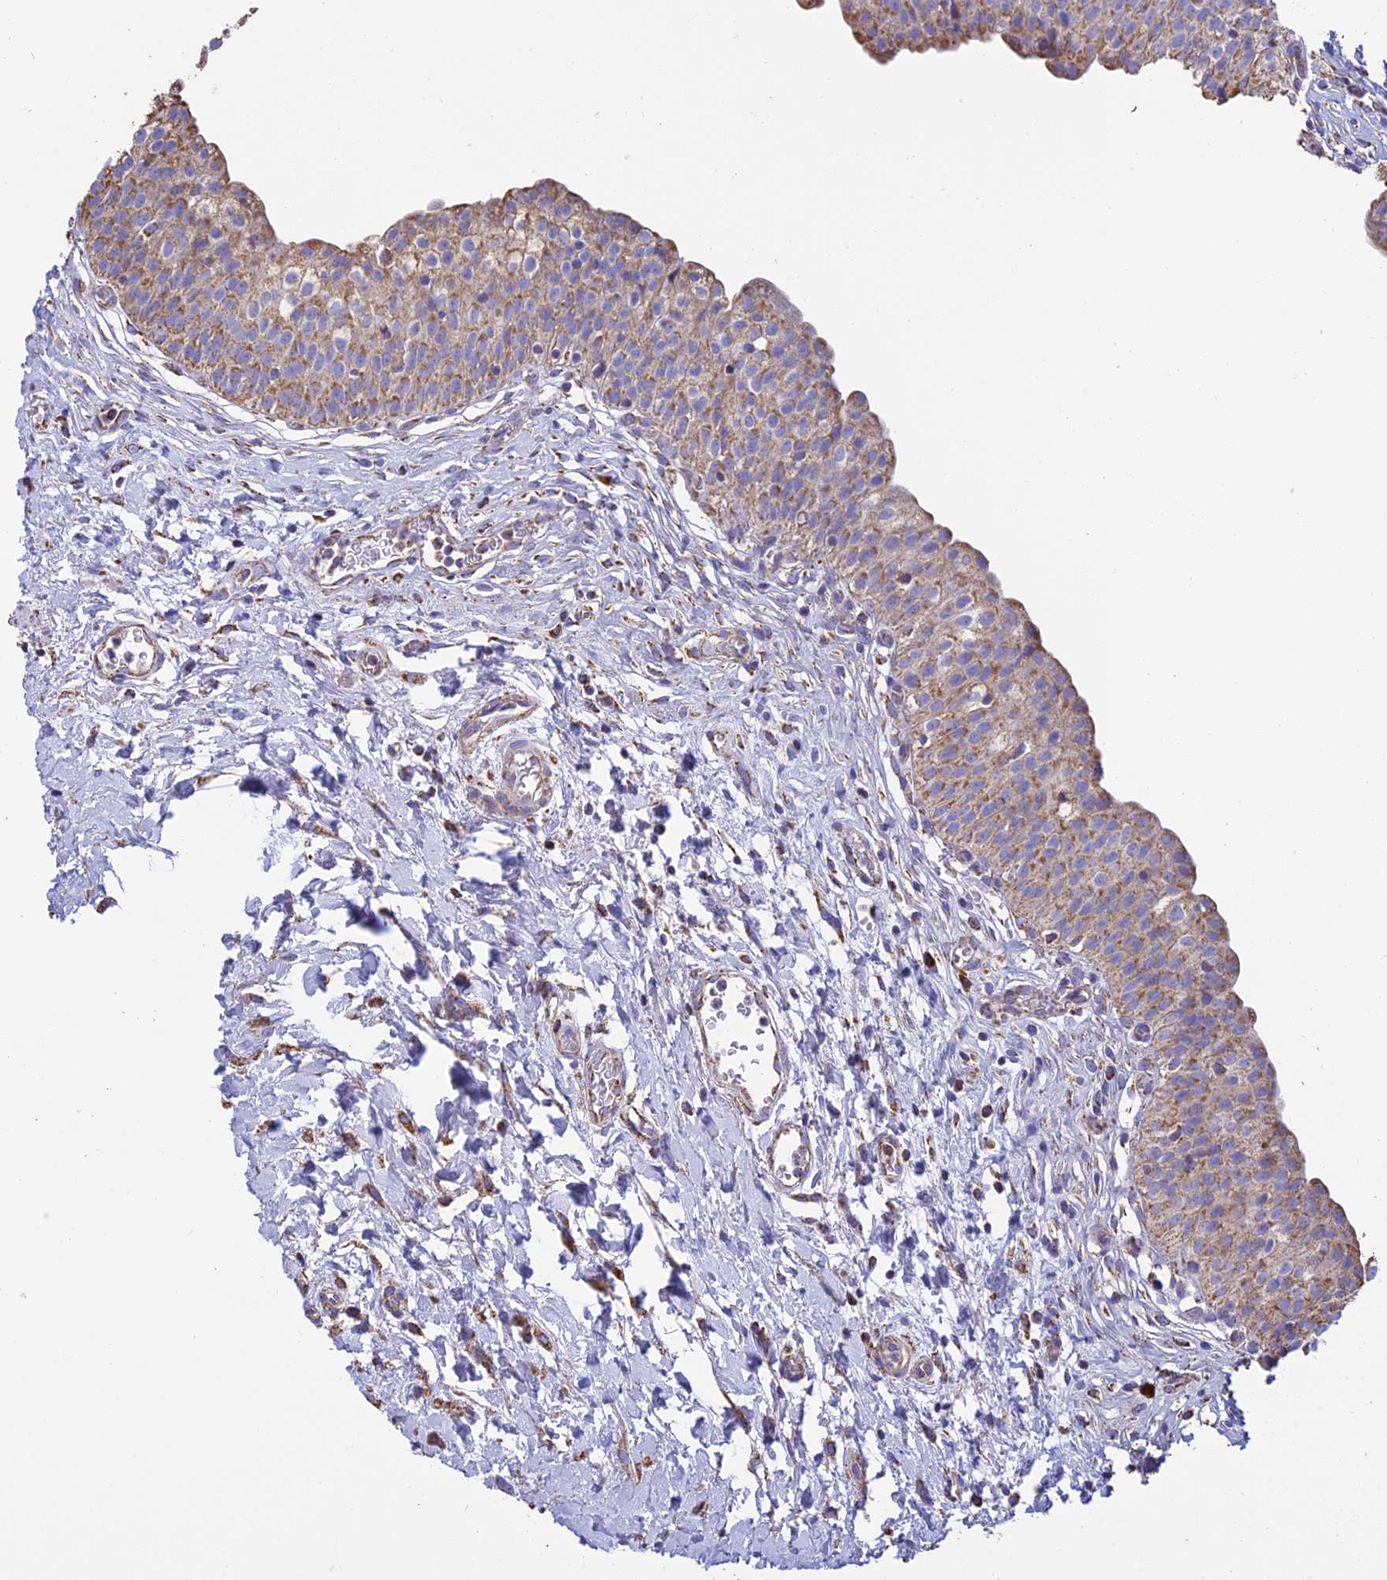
{"staining": {"intensity": "moderate", "quantity": ">75%", "location": "cytoplasmic/membranous"}, "tissue": "urinary bladder", "cell_type": "Urothelial cells", "image_type": "normal", "snomed": [{"axis": "morphology", "description": "Normal tissue, NOS"}, {"axis": "topography", "description": "Urinary bladder"}], "caption": "Unremarkable urinary bladder shows moderate cytoplasmic/membranous positivity in about >75% of urothelial cells, visualized by immunohistochemistry.", "gene": "OR2W3", "patient": {"sex": "male", "age": 55}}